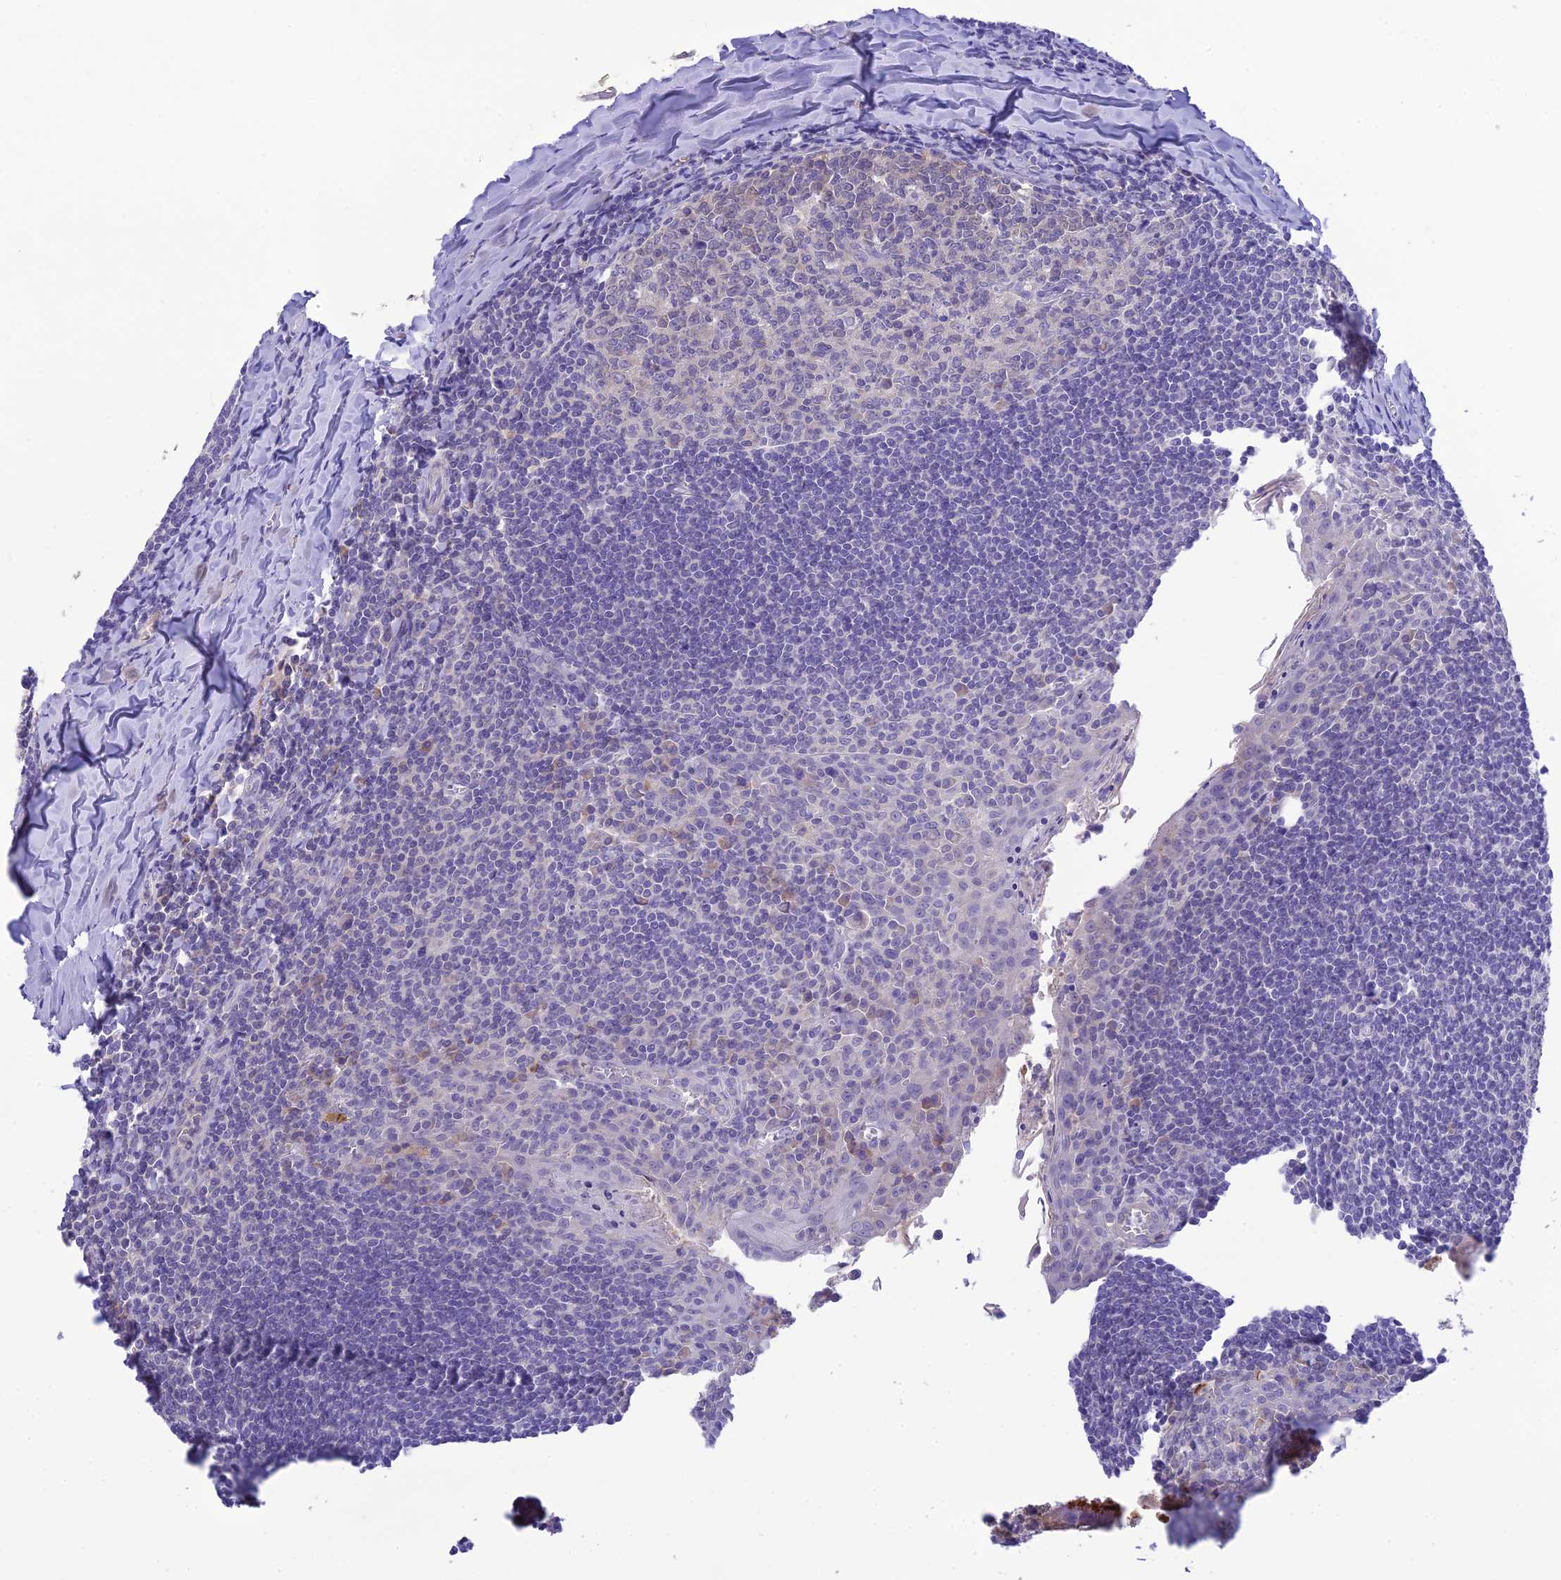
{"staining": {"intensity": "moderate", "quantity": "<25%", "location": "cytoplasmic/membranous"}, "tissue": "tonsil", "cell_type": "Germinal center cells", "image_type": "normal", "snomed": [{"axis": "morphology", "description": "Normal tissue, NOS"}, {"axis": "topography", "description": "Tonsil"}], "caption": "Germinal center cells demonstrate low levels of moderate cytoplasmic/membranous staining in about <25% of cells in normal tonsil. The protein is shown in brown color, while the nuclei are stained blue.", "gene": "XPO7", "patient": {"sex": "male", "age": 27}}